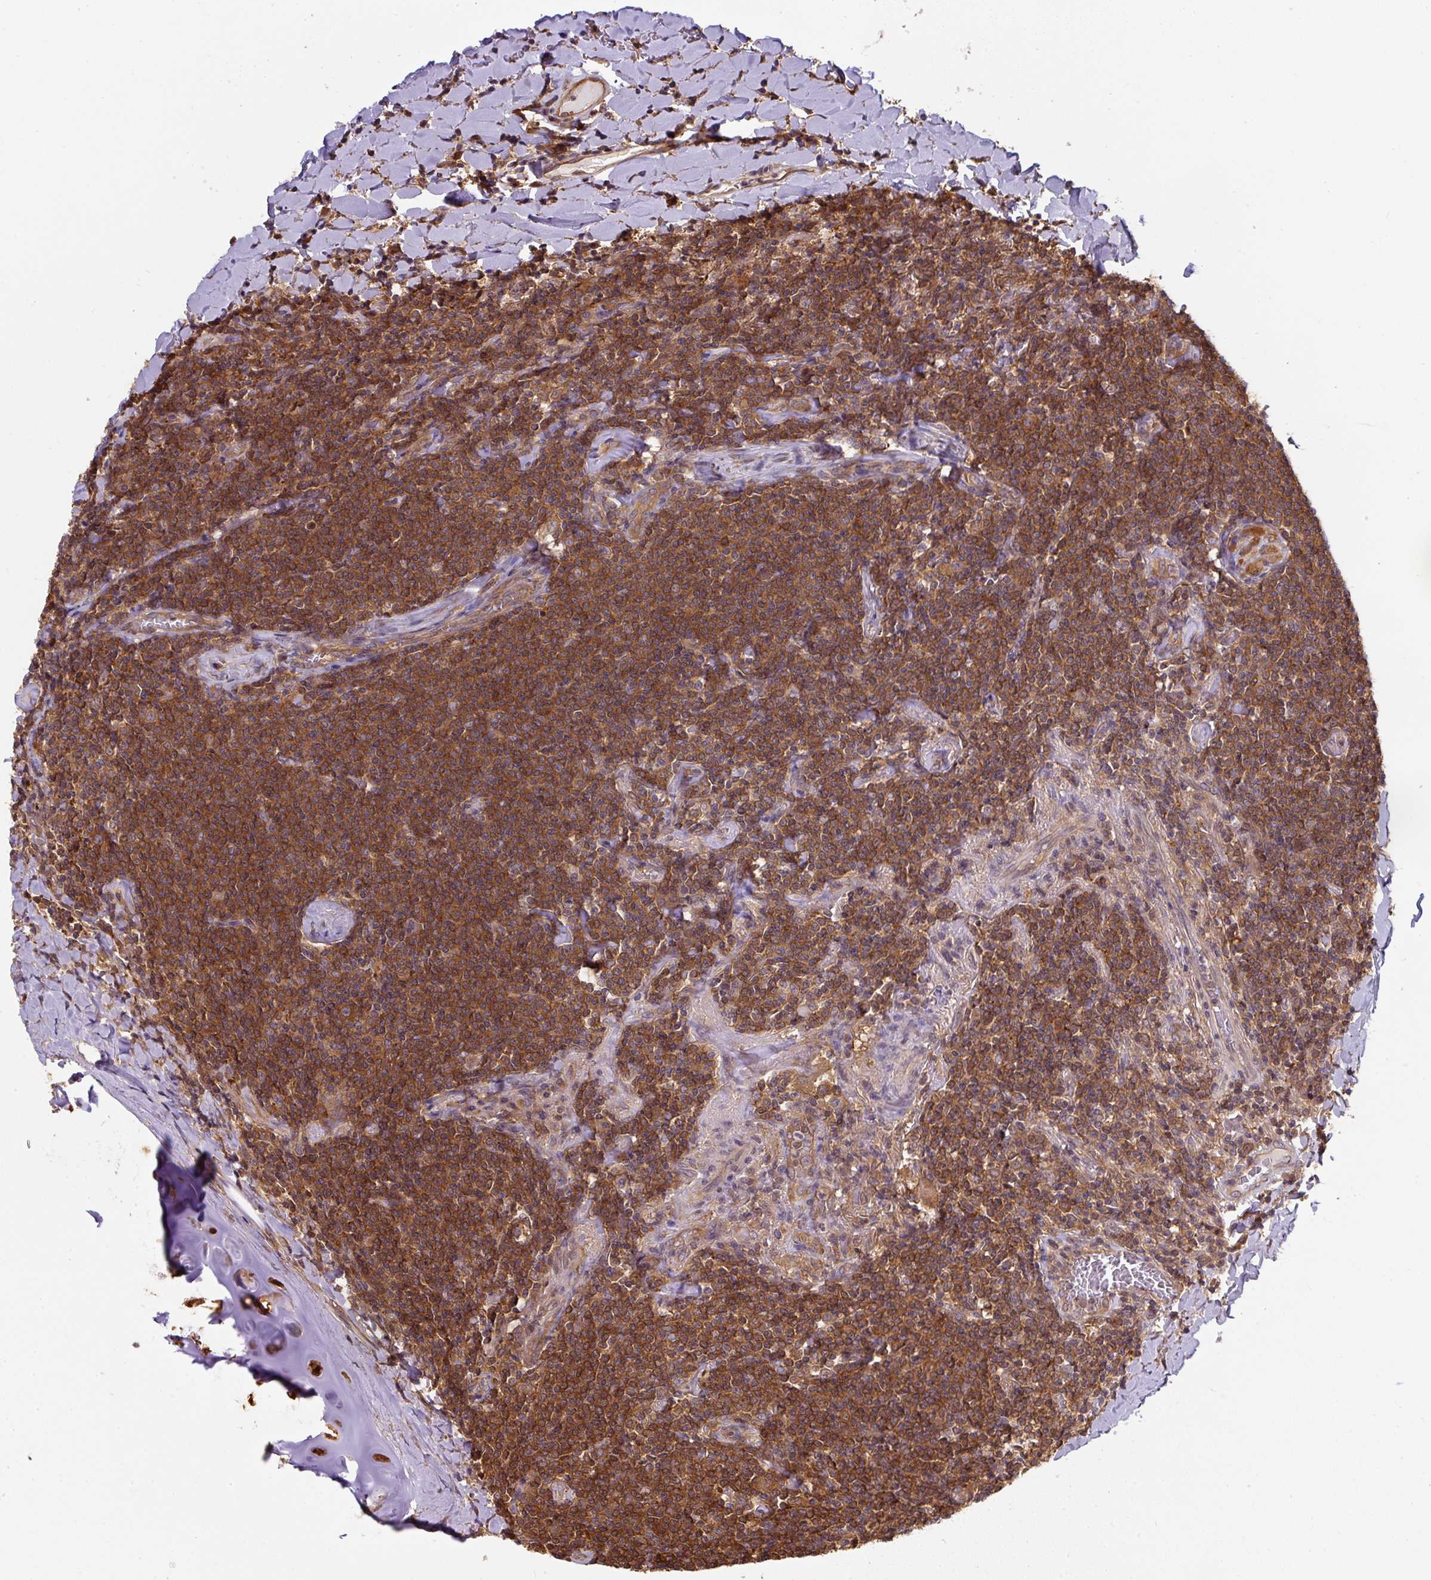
{"staining": {"intensity": "moderate", "quantity": ">75%", "location": "cytoplasmic/membranous"}, "tissue": "lymphoma", "cell_type": "Tumor cells", "image_type": "cancer", "snomed": [{"axis": "morphology", "description": "Malignant lymphoma, non-Hodgkin's type, Low grade"}, {"axis": "topography", "description": "Lung"}], "caption": "Immunohistochemistry (IHC) micrograph of neoplastic tissue: human lymphoma stained using IHC demonstrates medium levels of moderate protein expression localized specifically in the cytoplasmic/membranous of tumor cells, appearing as a cytoplasmic/membranous brown color.", "gene": "ST13", "patient": {"sex": "female", "age": 71}}